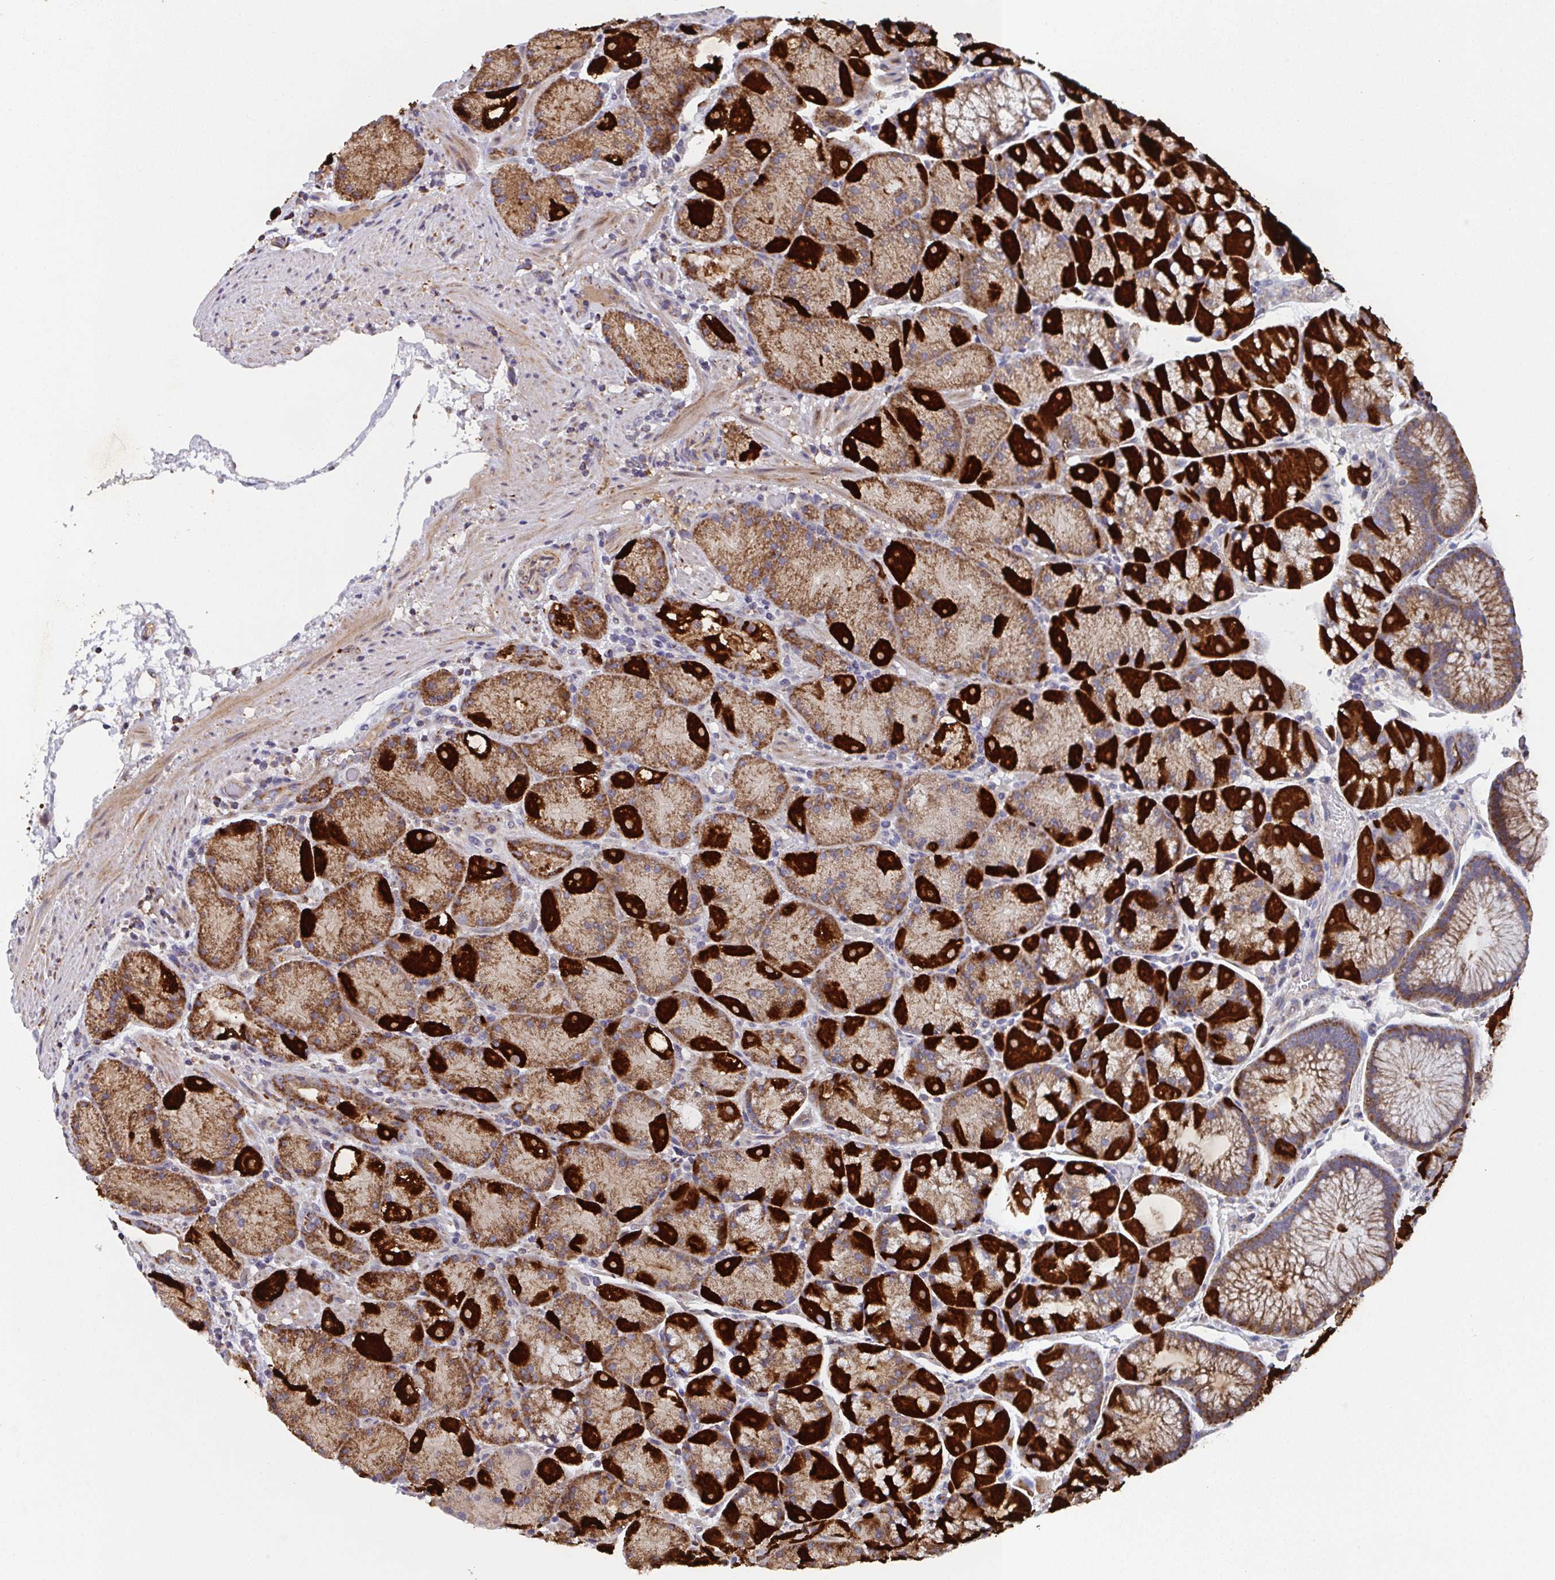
{"staining": {"intensity": "strong", "quantity": ">75%", "location": "cytoplasmic/membranous"}, "tissue": "stomach", "cell_type": "Glandular cells", "image_type": "normal", "snomed": [{"axis": "morphology", "description": "Normal tissue, NOS"}, {"axis": "topography", "description": "Stomach, upper"}, {"axis": "topography", "description": "Stomach"}], "caption": "Immunohistochemistry image of benign stomach: stomach stained using immunohistochemistry (IHC) shows high levels of strong protein expression localized specifically in the cytoplasmic/membranous of glandular cells, appearing as a cytoplasmic/membranous brown color.", "gene": "MT", "patient": {"sex": "male", "age": 48}}